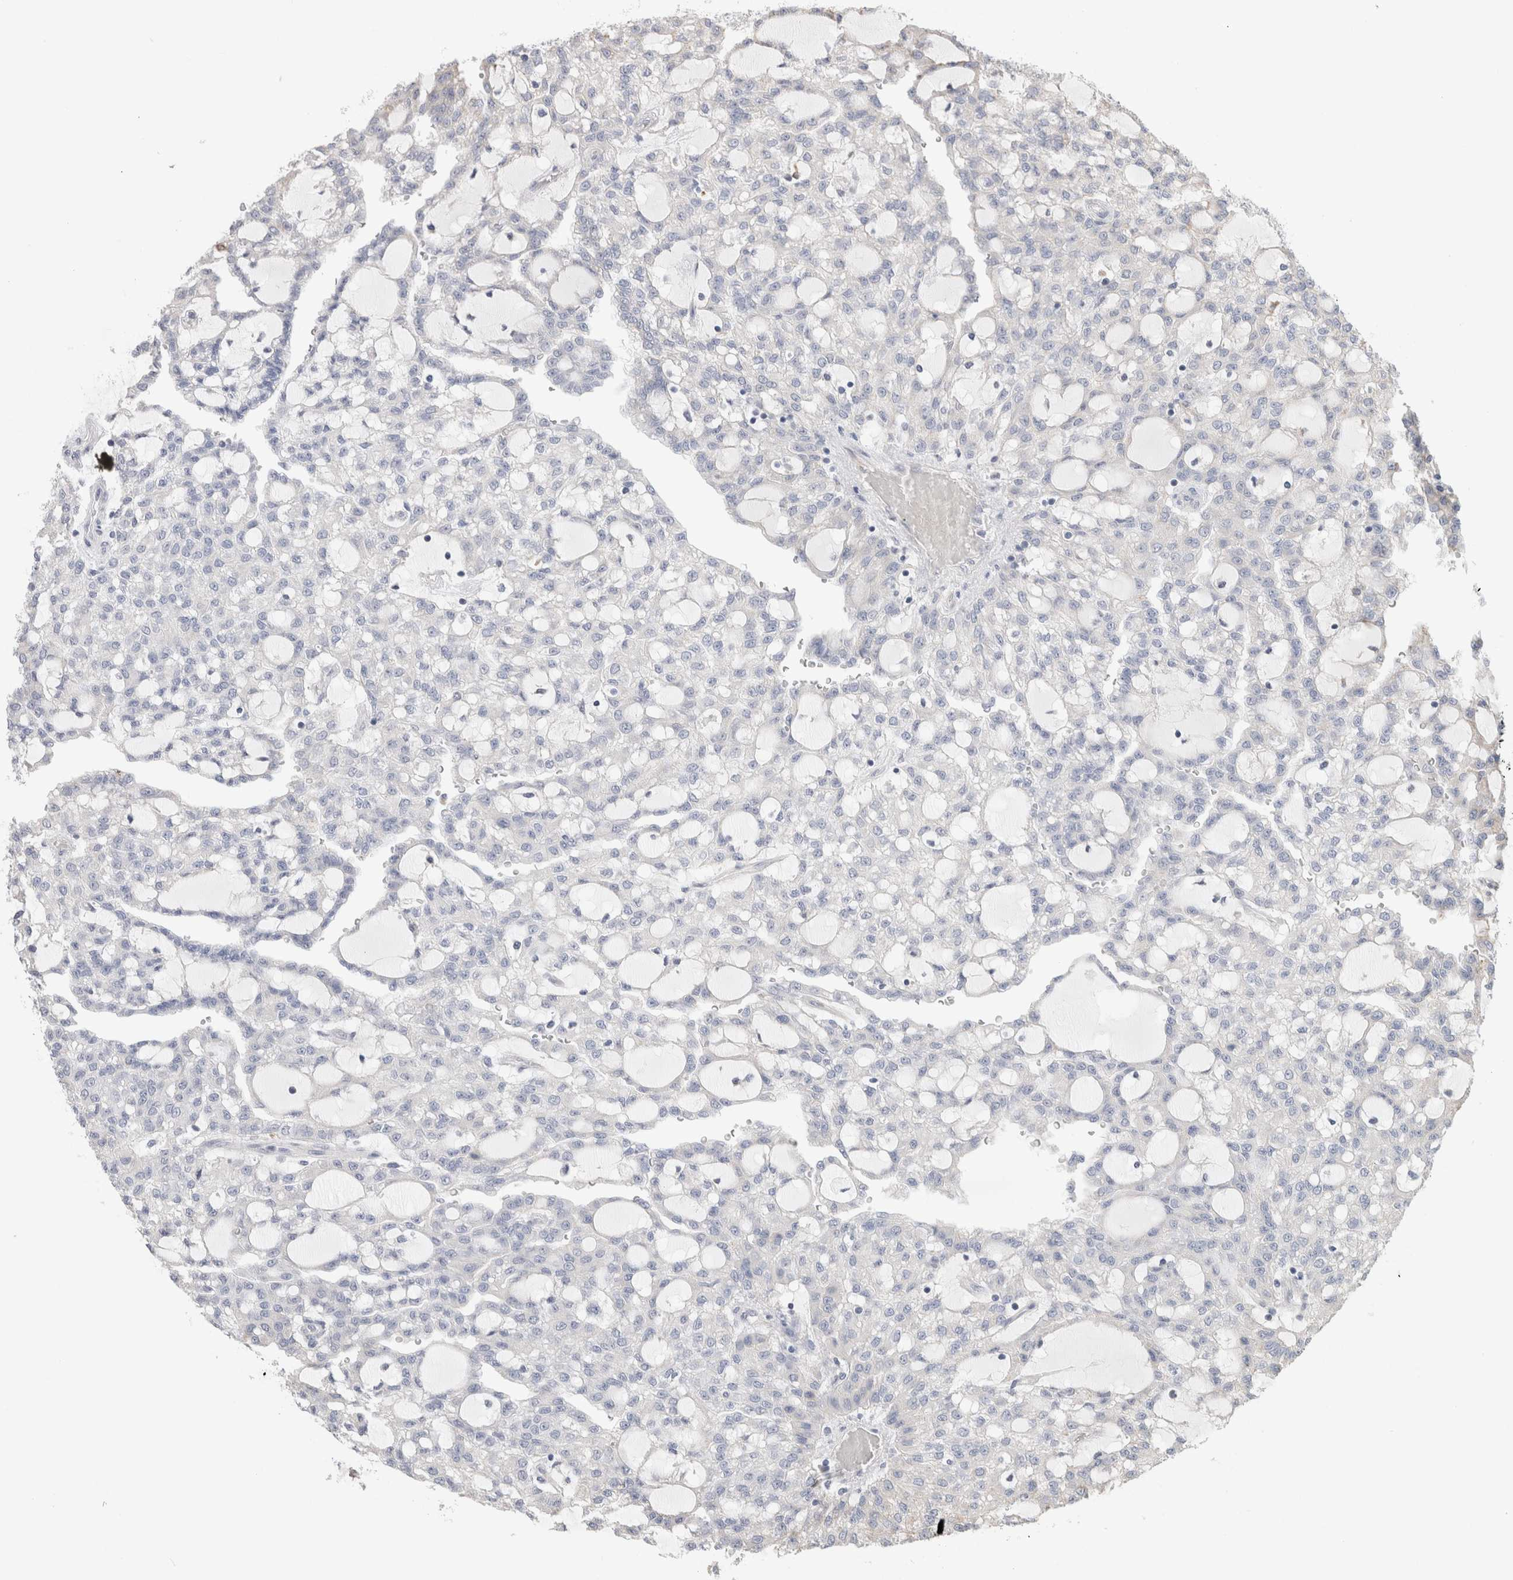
{"staining": {"intensity": "negative", "quantity": "none", "location": "none"}, "tissue": "renal cancer", "cell_type": "Tumor cells", "image_type": "cancer", "snomed": [{"axis": "morphology", "description": "Adenocarcinoma, NOS"}, {"axis": "topography", "description": "Kidney"}], "caption": "Renal cancer (adenocarcinoma) was stained to show a protein in brown. There is no significant staining in tumor cells.", "gene": "SYTL5", "patient": {"sex": "male", "age": 63}}